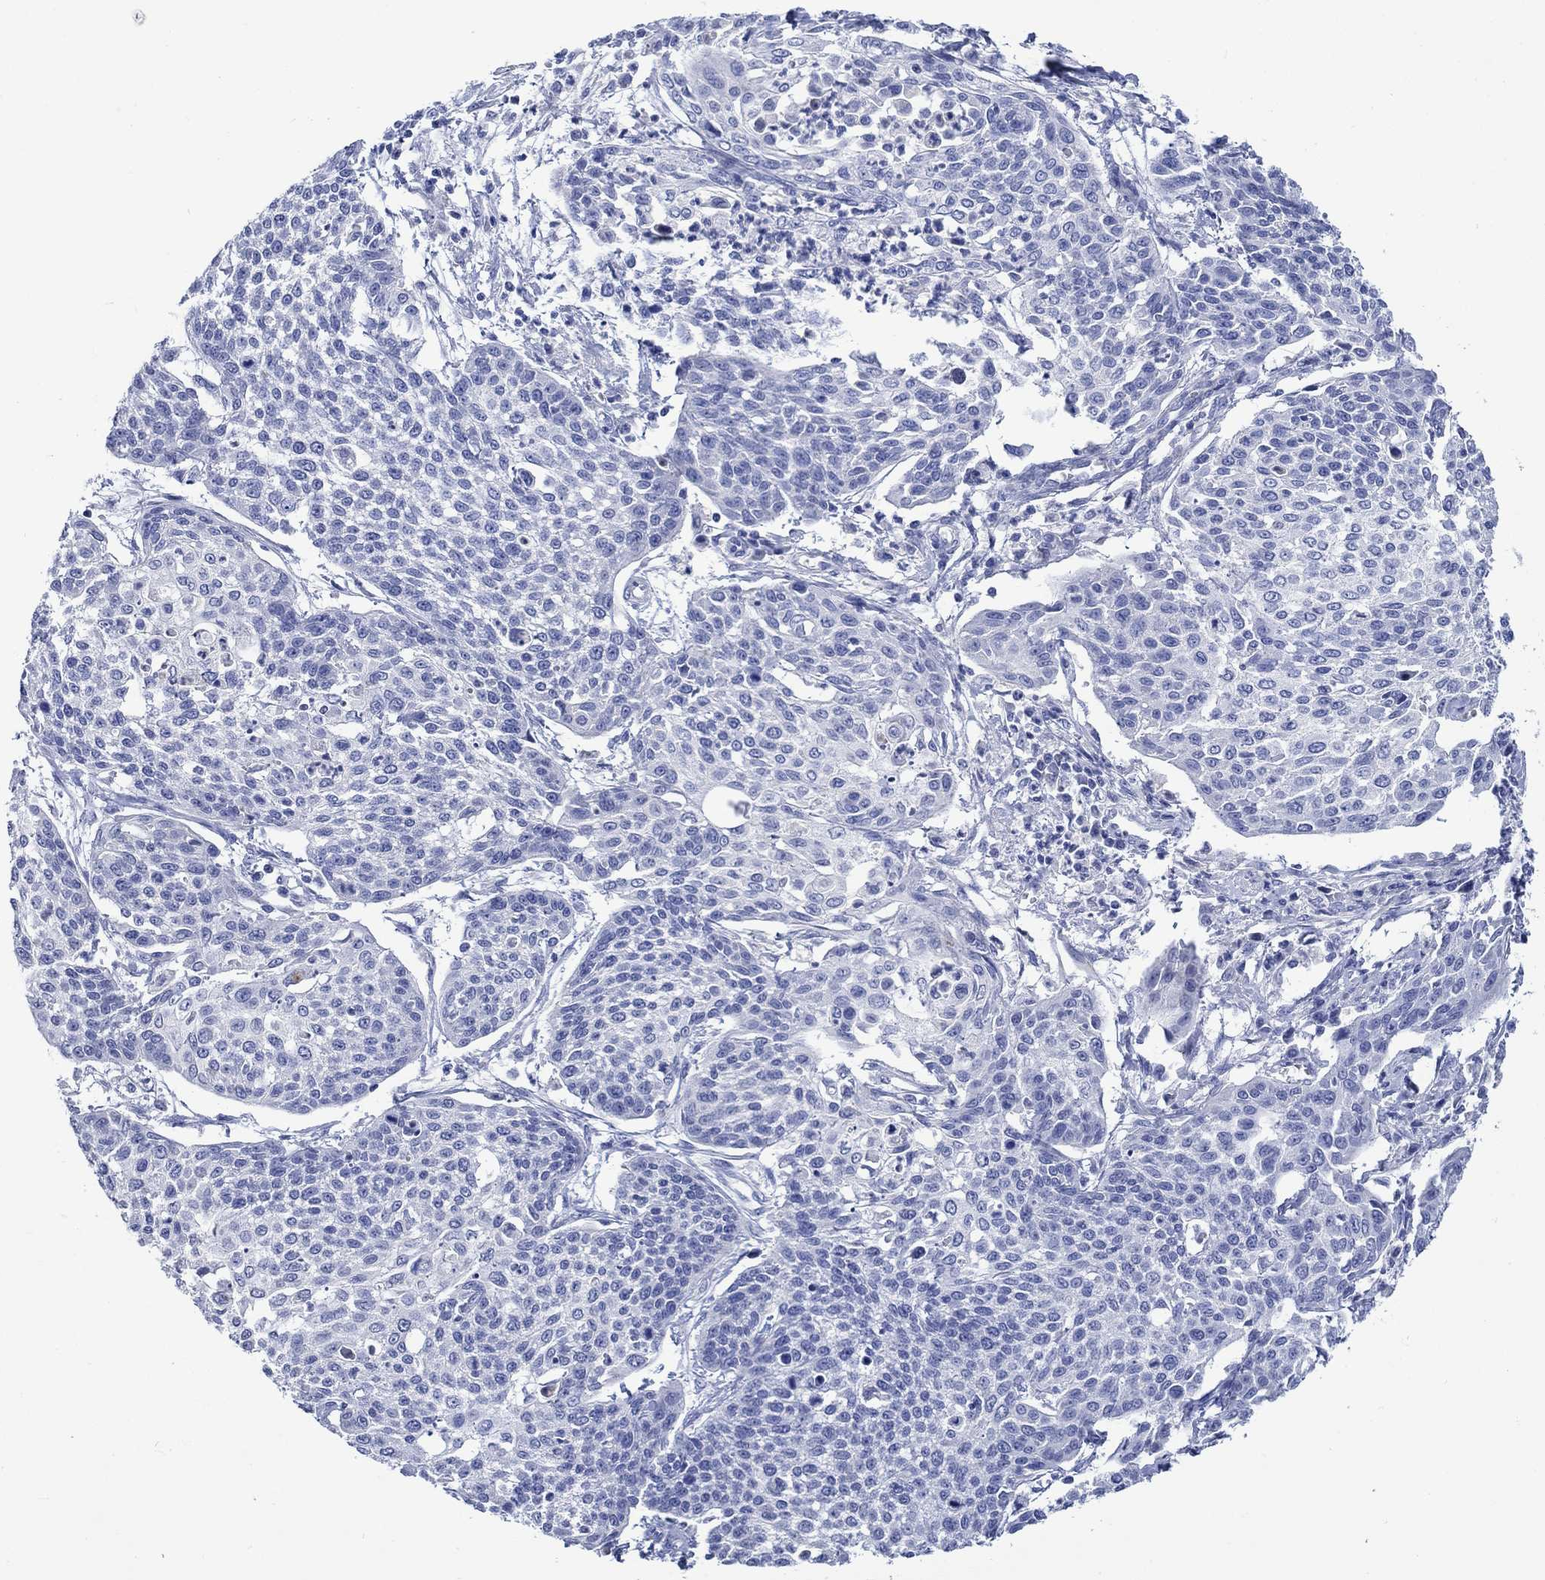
{"staining": {"intensity": "negative", "quantity": "none", "location": "none"}, "tissue": "cervical cancer", "cell_type": "Tumor cells", "image_type": "cancer", "snomed": [{"axis": "morphology", "description": "Squamous cell carcinoma, NOS"}, {"axis": "topography", "description": "Cervix"}], "caption": "Human squamous cell carcinoma (cervical) stained for a protein using IHC demonstrates no positivity in tumor cells.", "gene": "NRIP3", "patient": {"sex": "female", "age": 34}}